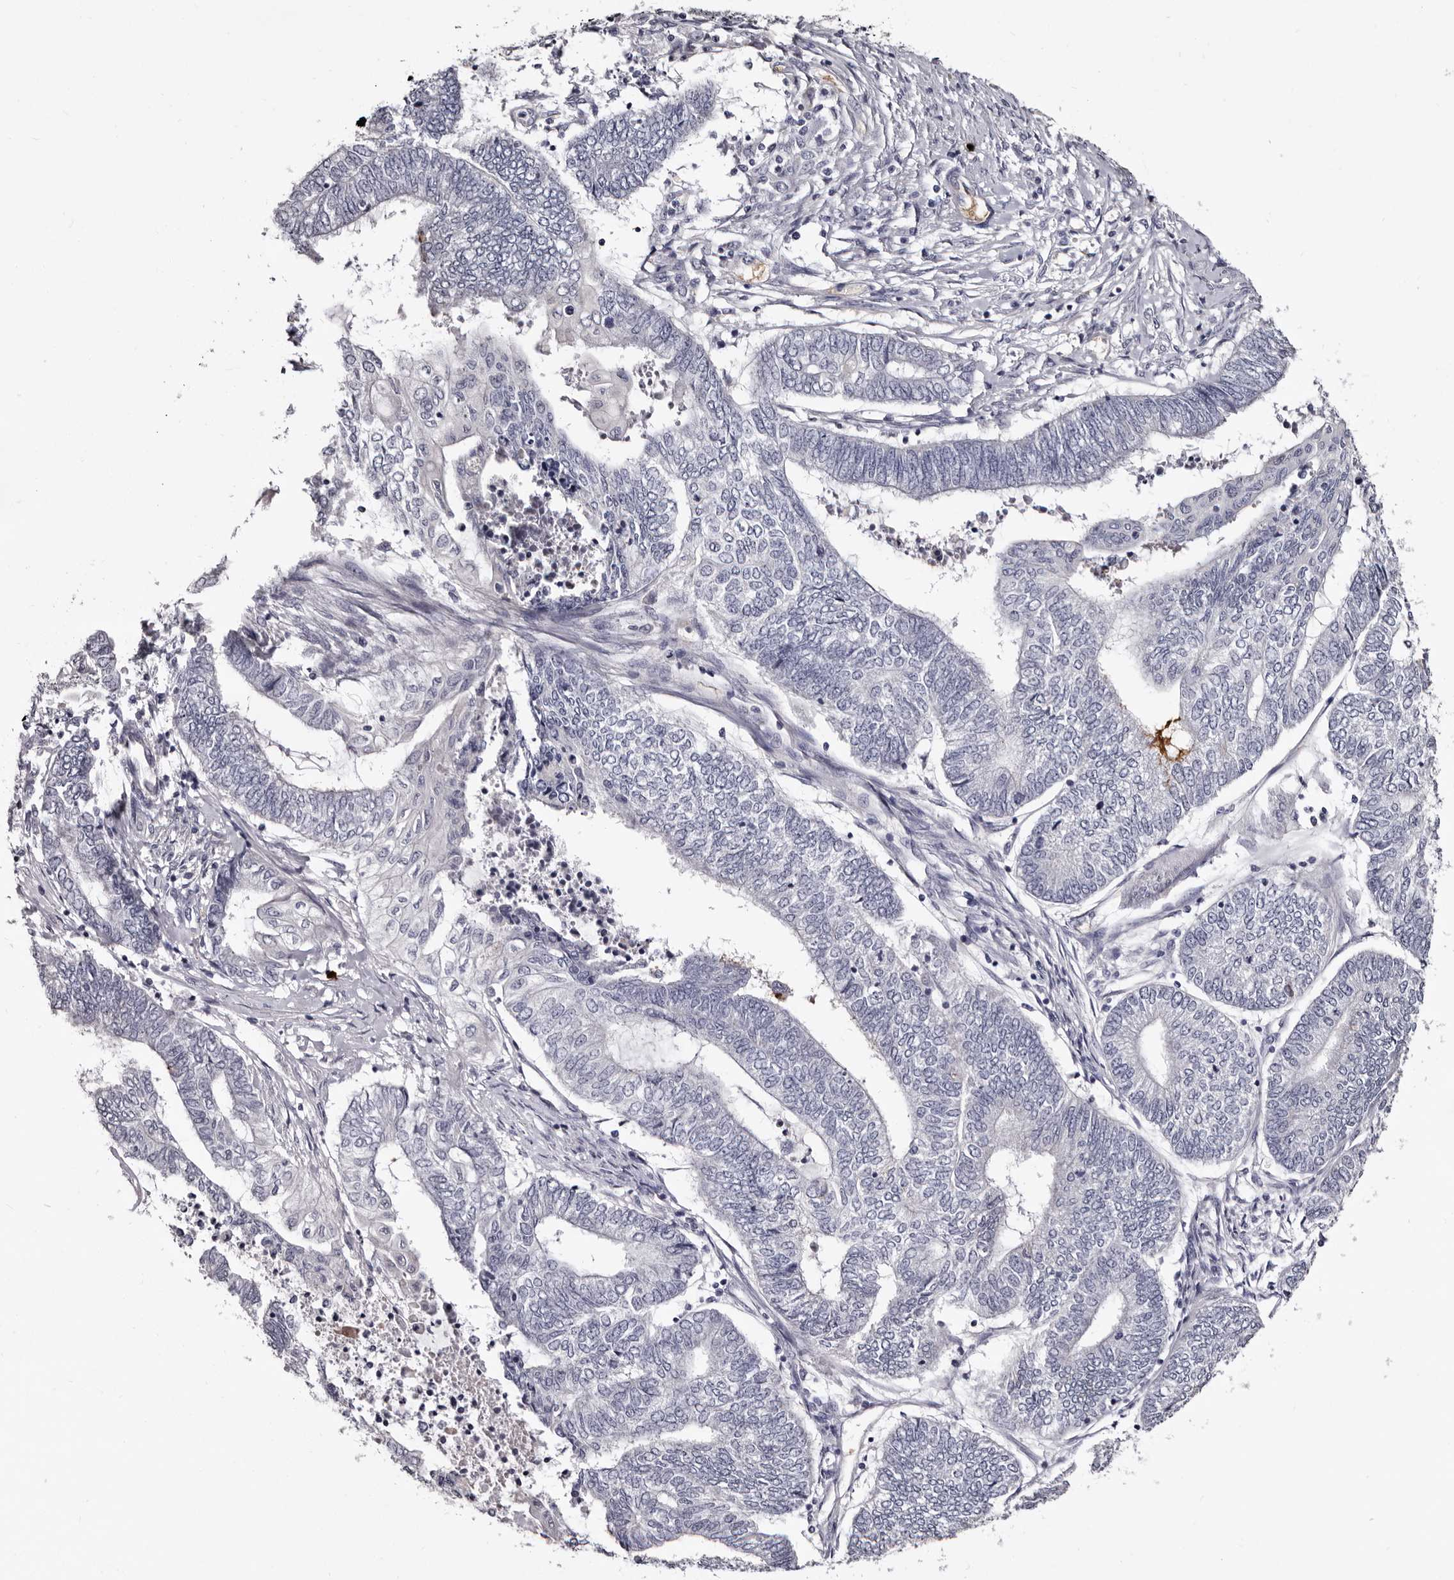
{"staining": {"intensity": "negative", "quantity": "none", "location": "none"}, "tissue": "endometrial cancer", "cell_type": "Tumor cells", "image_type": "cancer", "snomed": [{"axis": "morphology", "description": "Adenocarcinoma, NOS"}, {"axis": "topography", "description": "Uterus"}, {"axis": "topography", "description": "Endometrium"}], "caption": "High power microscopy micrograph of an immunohistochemistry micrograph of endometrial cancer (adenocarcinoma), revealing no significant expression in tumor cells.", "gene": "BPGM", "patient": {"sex": "female", "age": 70}}